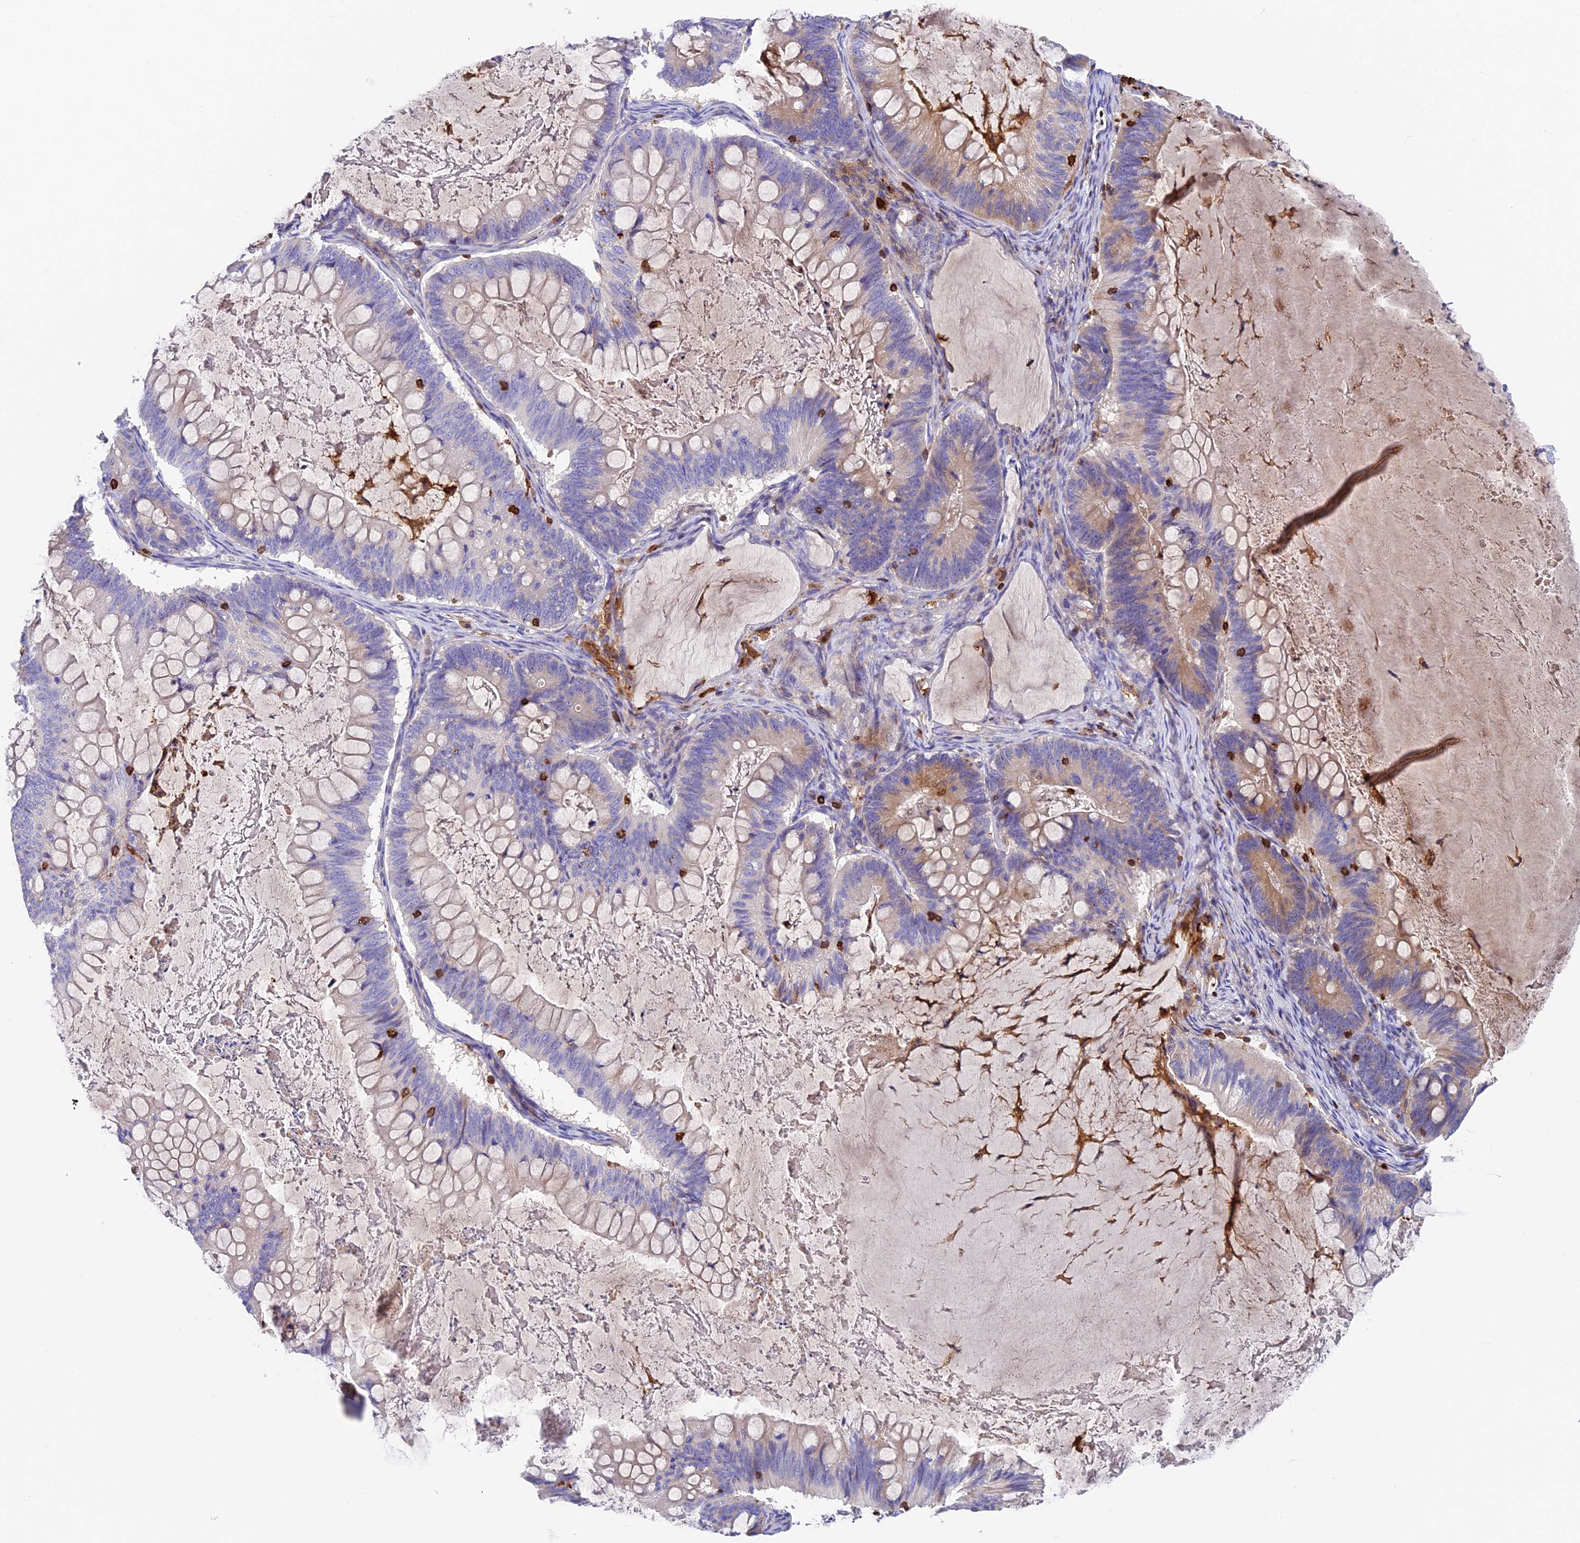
{"staining": {"intensity": "weak", "quantity": "<25%", "location": "cytoplasmic/membranous"}, "tissue": "ovarian cancer", "cell_type": "Tumor cells", "image_type": "cancer", "snomed": [{"axis": "morphology", "description": "Cystadenocarcinoma, mucinous, NOS"}, {"axis": "topography", "description": "Ovary"}], "caption": "High magnification brightfield microscopy of mucinous cystadenocarcinoma (ovarian) stained with DAB (brown) and counterstained with hematoxylin (blue): tumor cells show no significant positivity.", "gene": "ADAT1", "patient": {"sex": "female", "age": 61}}